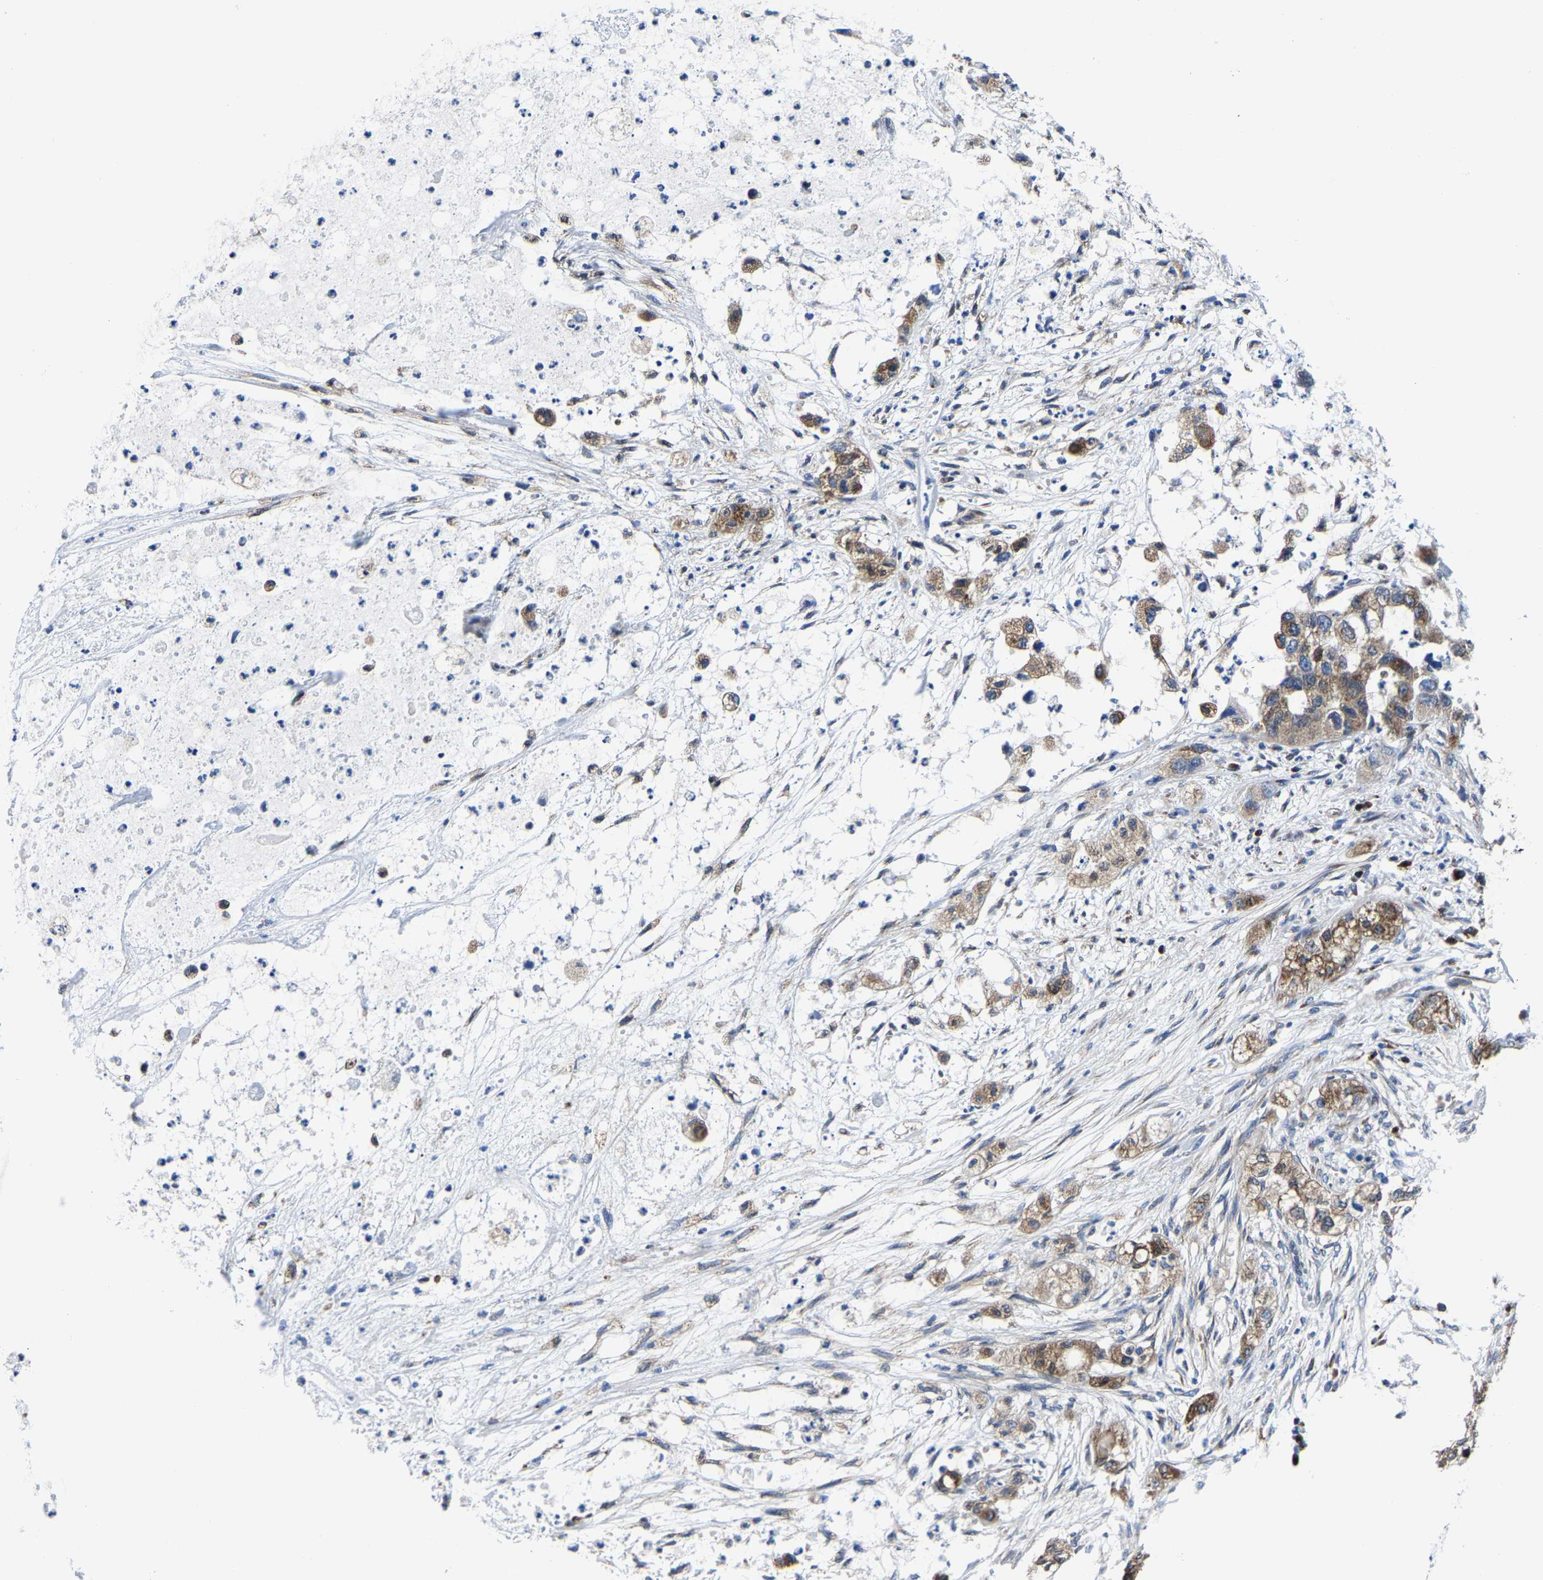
{"staining": {"intensity": "moderate", "quantity": ">75%", "location": "cytoplasmic/membranous"}, "tissue": "pancreatic cancer", "cell_type": "Tumor cells", "image_type": "cancer", "snomed": [{"axis": "morphology", "description": "Adenocarcinoma, NOS"}, {"axis": "topography", "description": "Pancreas"}], "caption": "Moderate cytoplasmic/membranous expression for a protein is present in about >75% of tumor cells of adenocarcinoma (pancreatic) using IHC.", "gene": "EBAG9", "patient": {"sex": "female", "age": 78}}